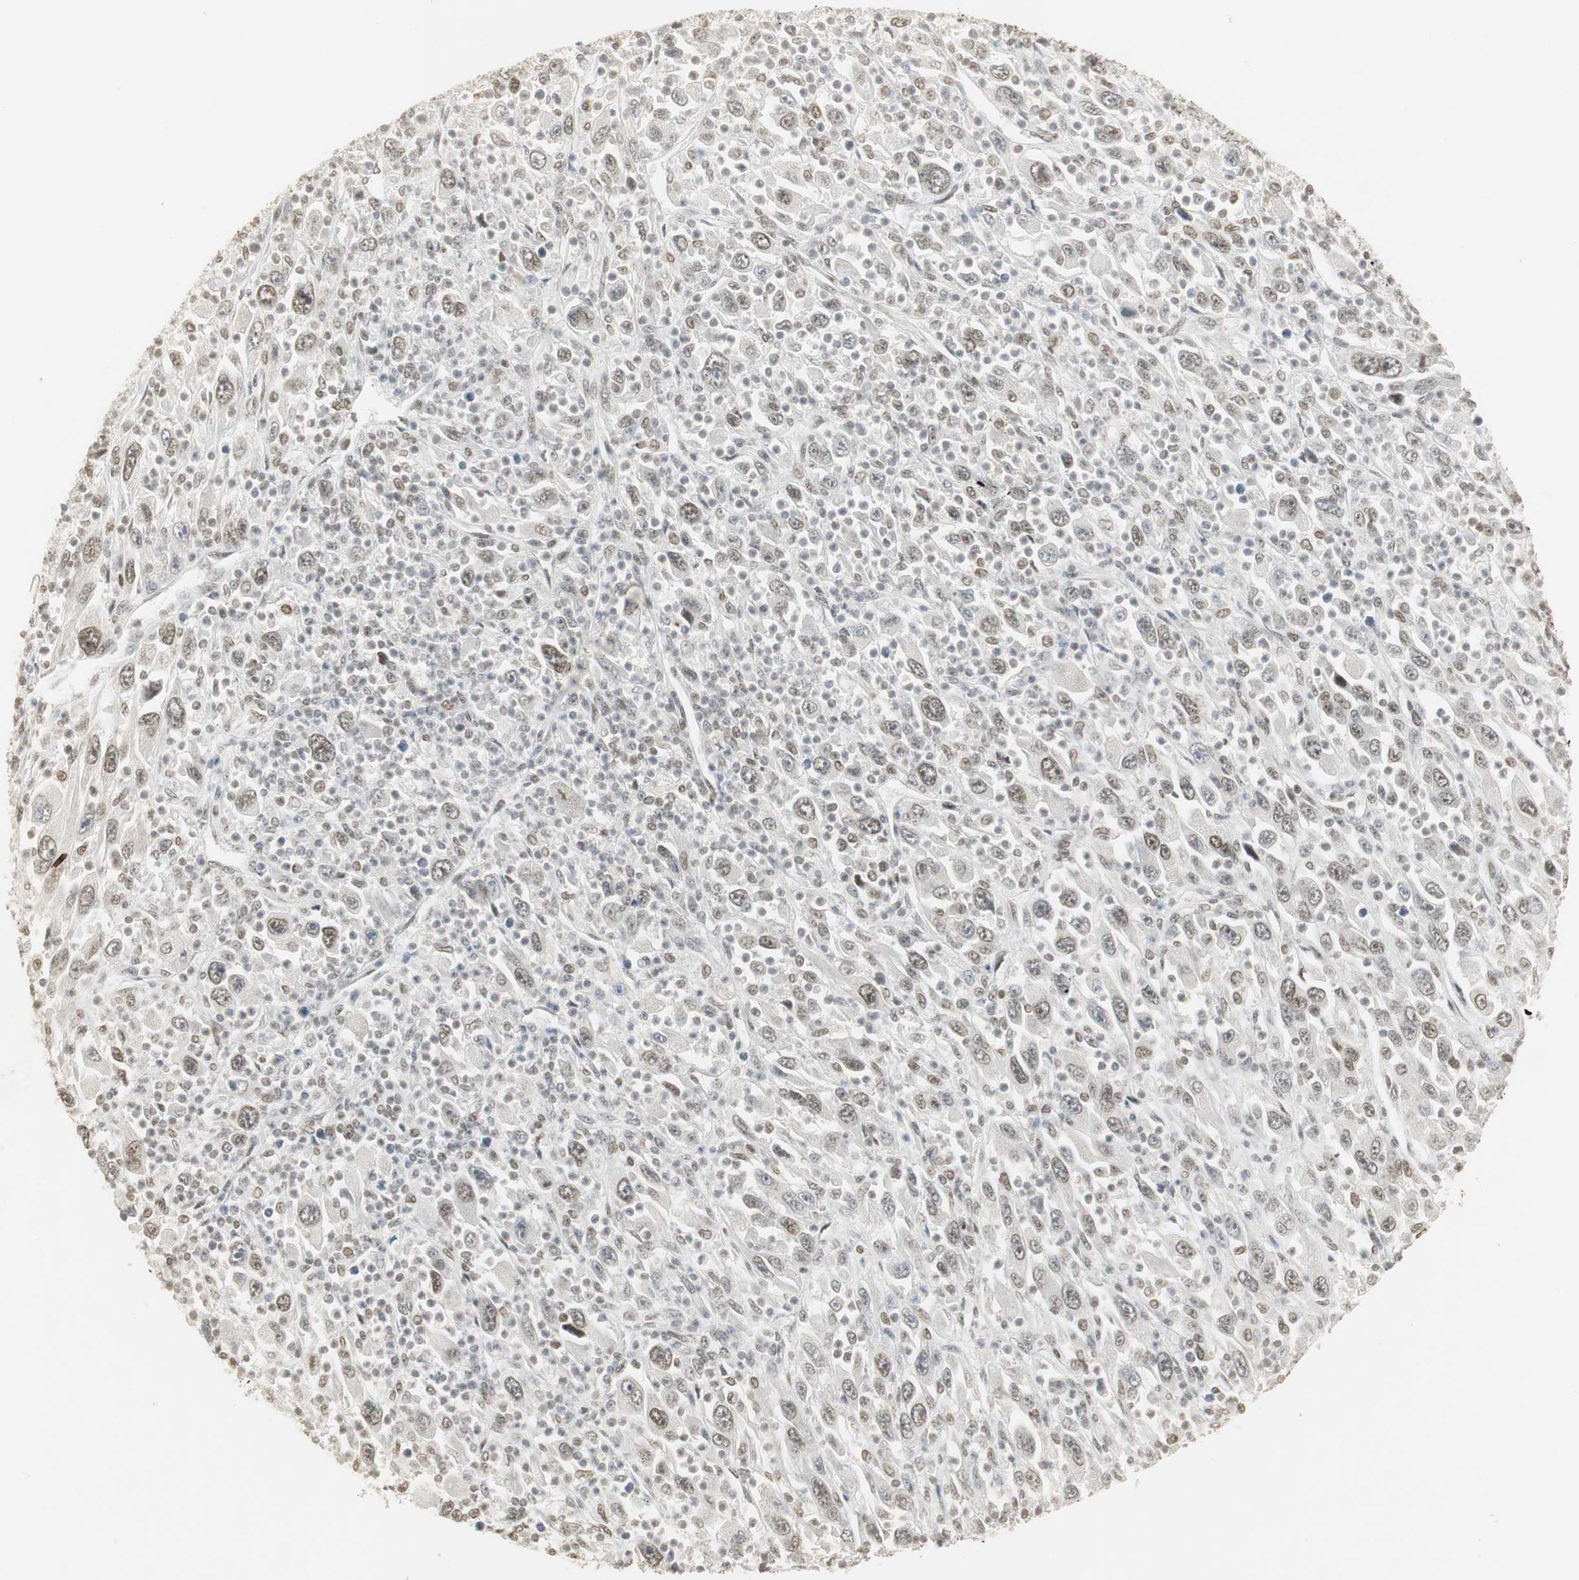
{"staining": {"intensity": "weak", "quantity": "25%-75%", "location": "nuclear"}, "tissue": "melanoma", "cell_type": "Tumor cells", "image_type": "cancer", "snomed": [{"axis": "morphology", "description": "Malignant melanoma, Metastatic site"}, {"axis": "topography", "description": "Skin"}], "caption": "Immunohistochemical staining of melanoma displays weak nuclear protein expression in about 25%-75% of tumor cells.", "gene": "ELOA", "patient": {"sex": "female", "age": 56}}